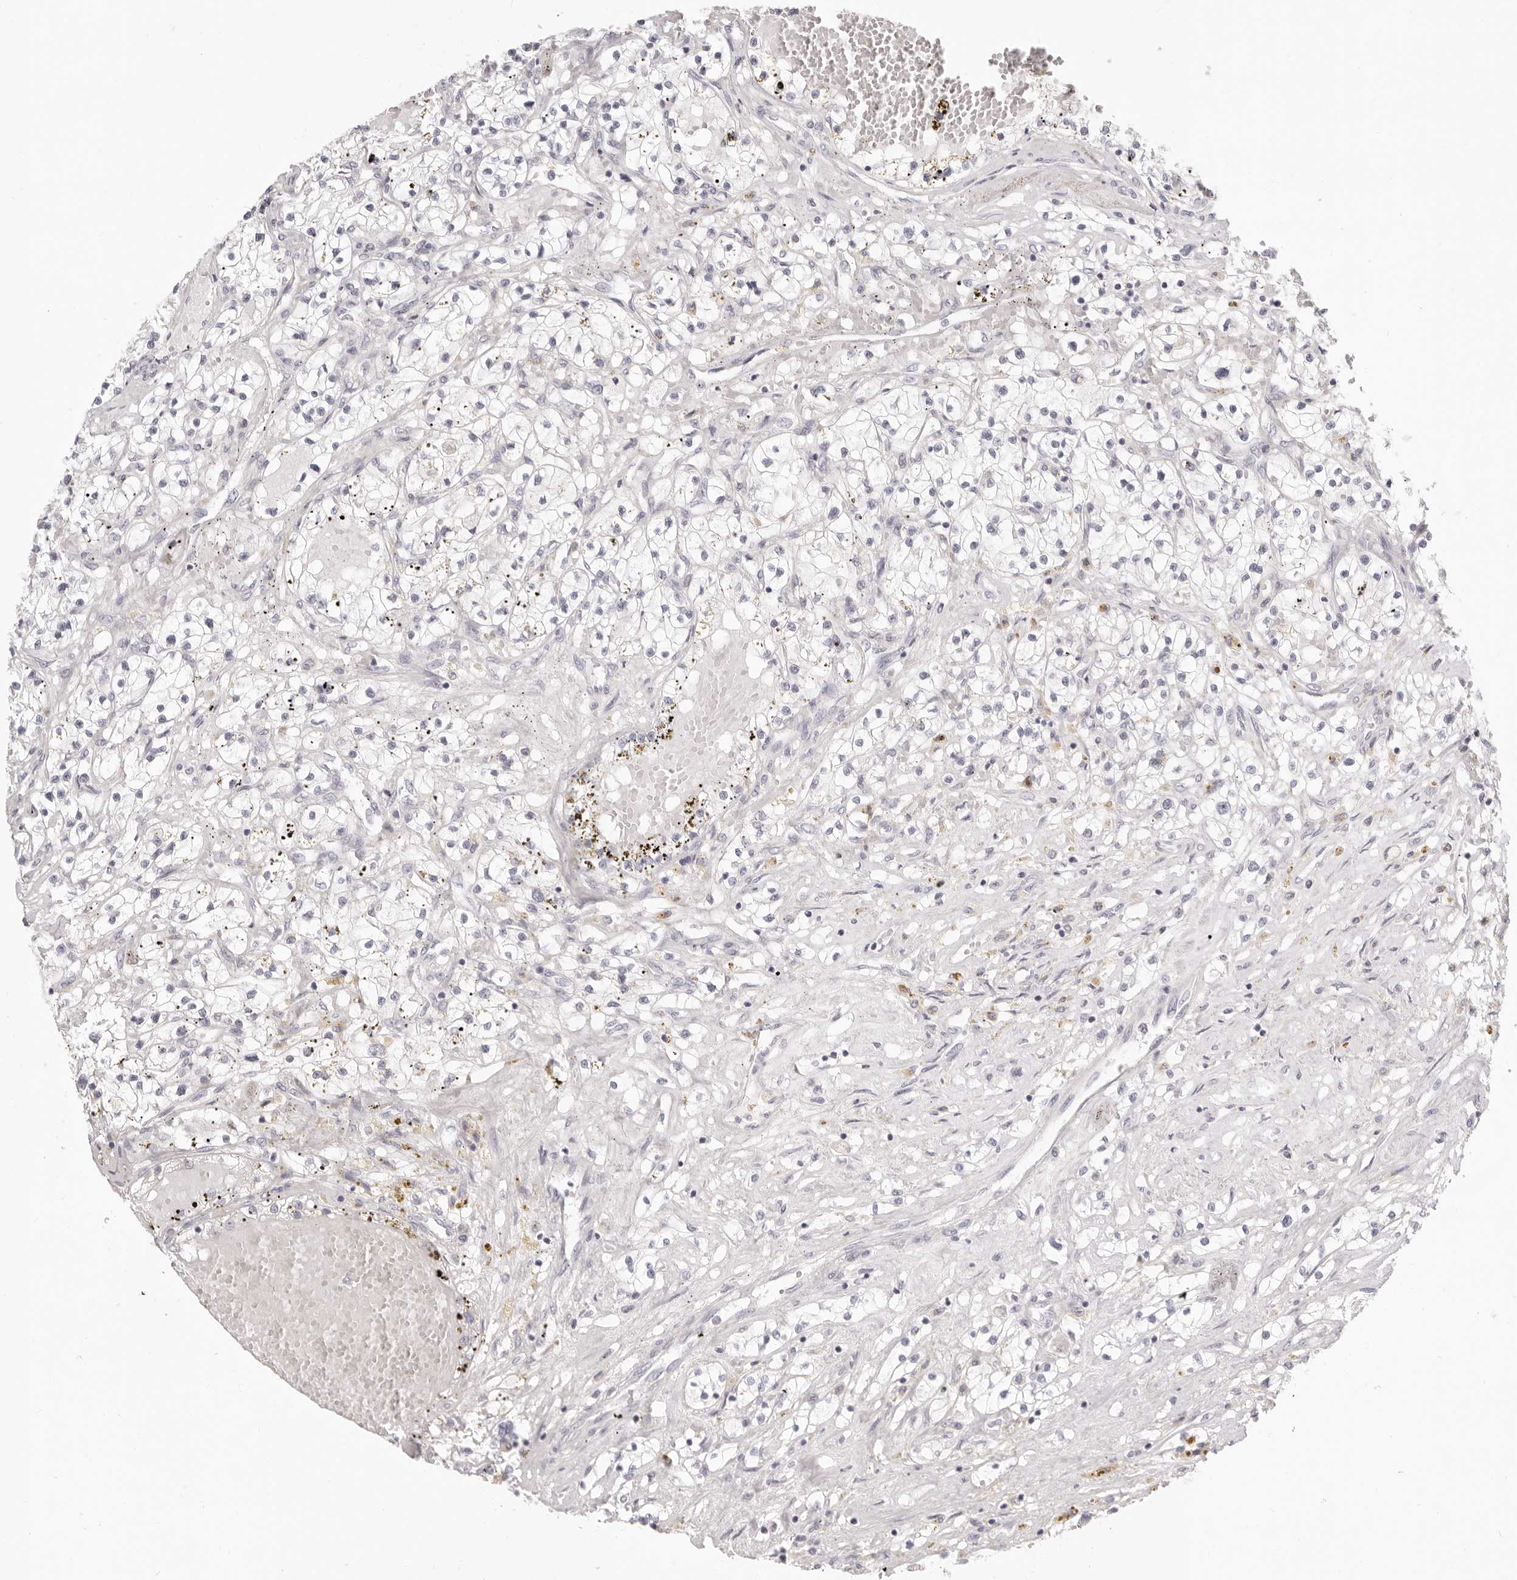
{"staining": {"intensity": "negative", "quantity": "none", "location": "none"}, "tissue": "renal cancer", "cell_type": "Tumor cells", "image_type": "cancer", "snomed": [{"axis": "morphology", "description": "Normal tissue, NOS"}, {"axis": "morphology", "description": "Adenocarcinoma, NOS"}, {"axis": "topography", "description": "Kidney"}], "caption": "High magnification brightfield microscopy of renal cancer (adenocarcinoma) stained with DAB (brown) and counterstained with hematoxylin (blue): tumor cells show no significant positivity.", "gene": "FABP1", "patient": {"sex": "male", "age": 68}}